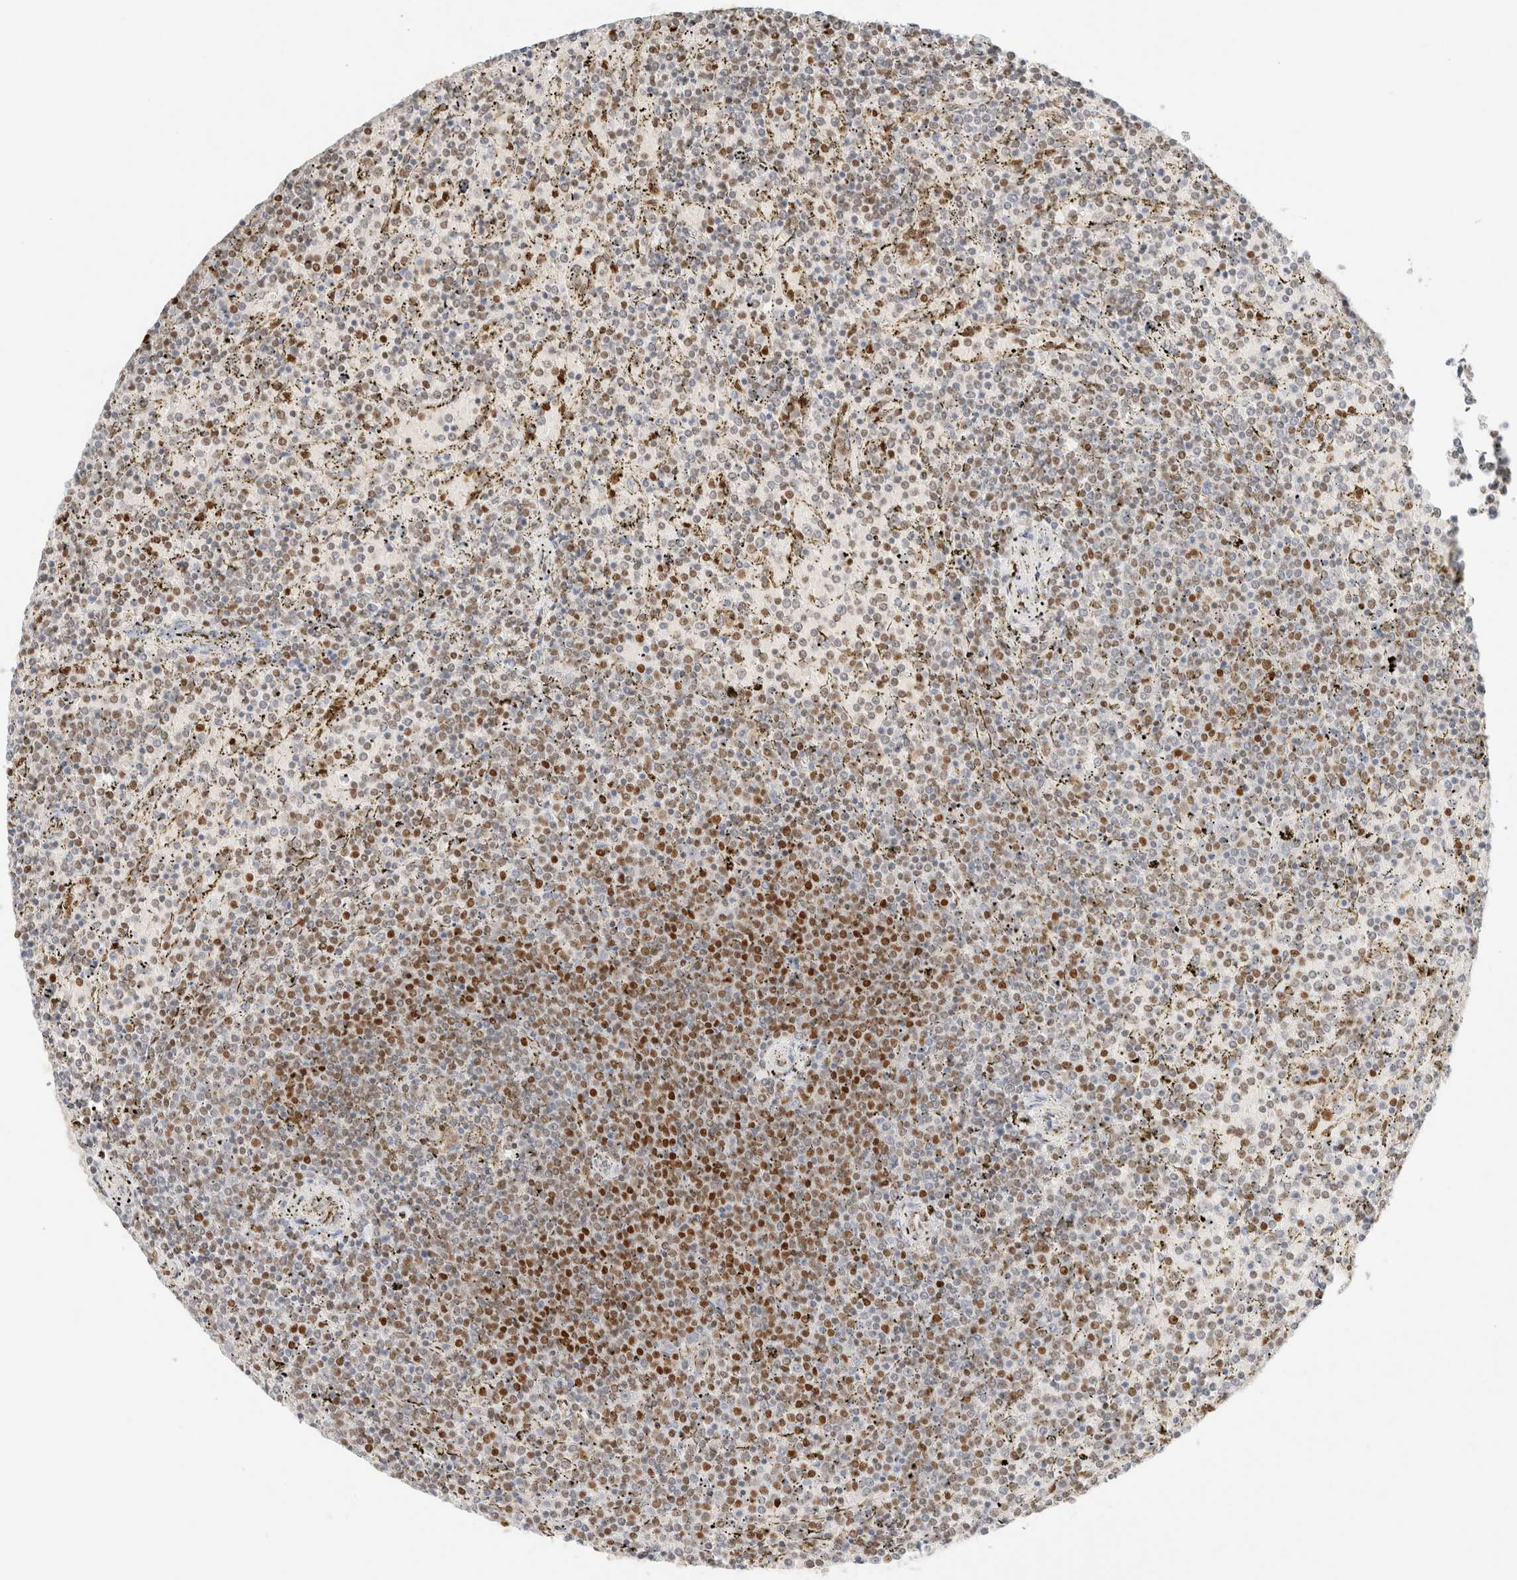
{"staining": {"intensity": "moderate", "quantity": "25%-75%", "location": "nuclear"}, "tissue": "lymphoma", "cell_type": "Tumor cells", "image_type": "cancer", "snomed": [{"axis": "morphology", "description": "Malignant lymphoma, non-Hodgkin's type, Low grade"}, {"axis": "topography", "description": "Spleen"}], "caption": "Immunohistochemical staining of human lymphoma exhibits medium levels of moderate nuclear protein expression in approximately 25%-75% of tumor cells.", "gene": "DDB2", "patient": {"sex": "female", "age": 77}}